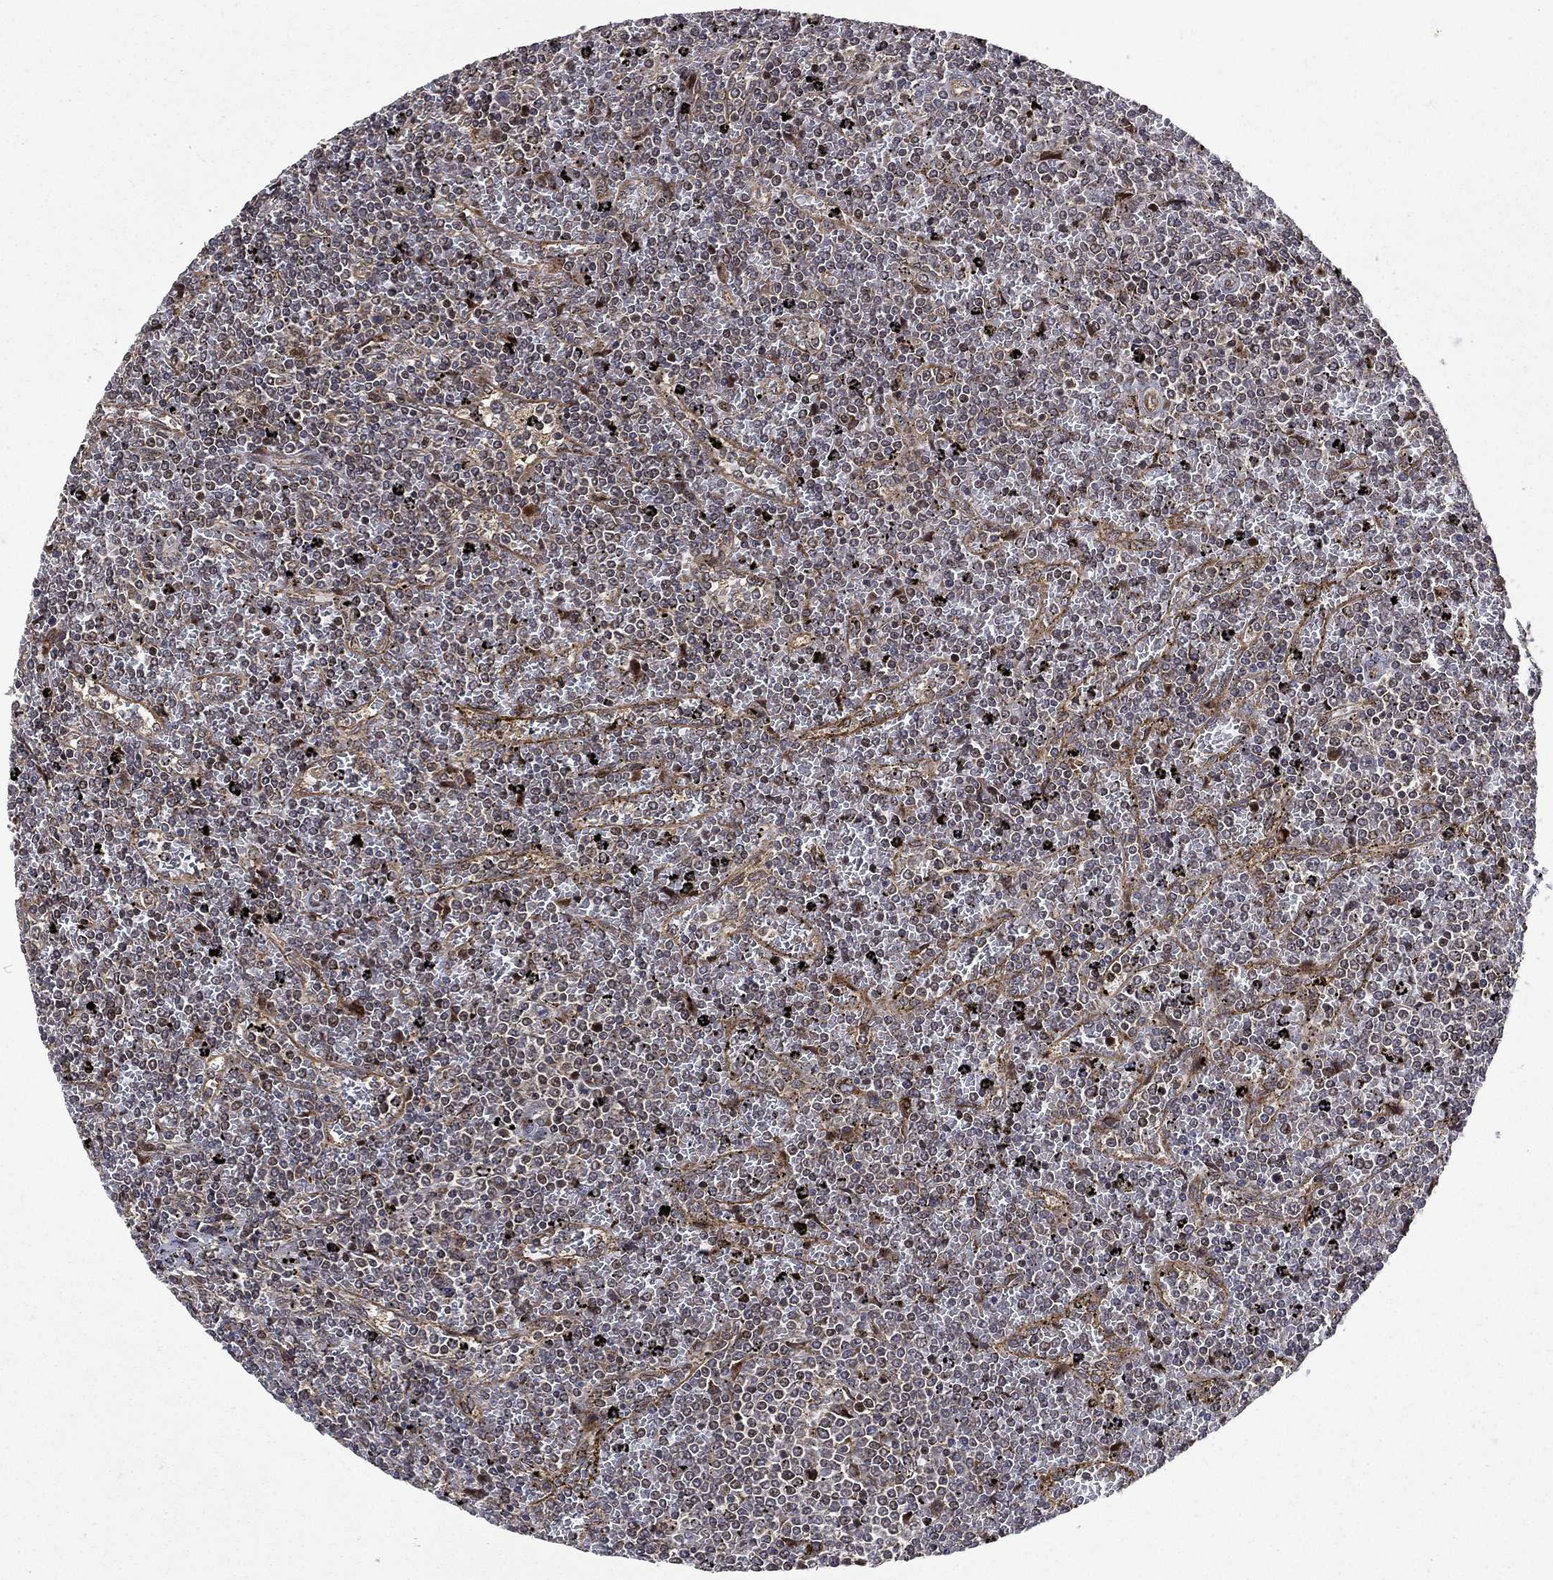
{"staining": {"intensity": "strong", "quantity": "<25%", "location": "nuclear"}, "tissue": "lymphoma", "cell_type": "Tumor cells", "image_type": "cancer", "snomed": [{"axis": "morphology", "description": "Malignant lymphoma, non-Hodgkin's type, Low grade"}, {"axis": "topography", "description": "Spleen"}], "caption": "Immunohistochemistry micrograph of neoplastic tissue: low-grade malignant lymphoma, non-Hodgkin's type stained using immunohistochemistry exhibits medium levels of strong protein expression localized specifically in the nuclear of tumor cells, appearing as a nuclear brown color.", "gene": "RAB11FIP4", "patient": {"sex": "female", "age": 77}}